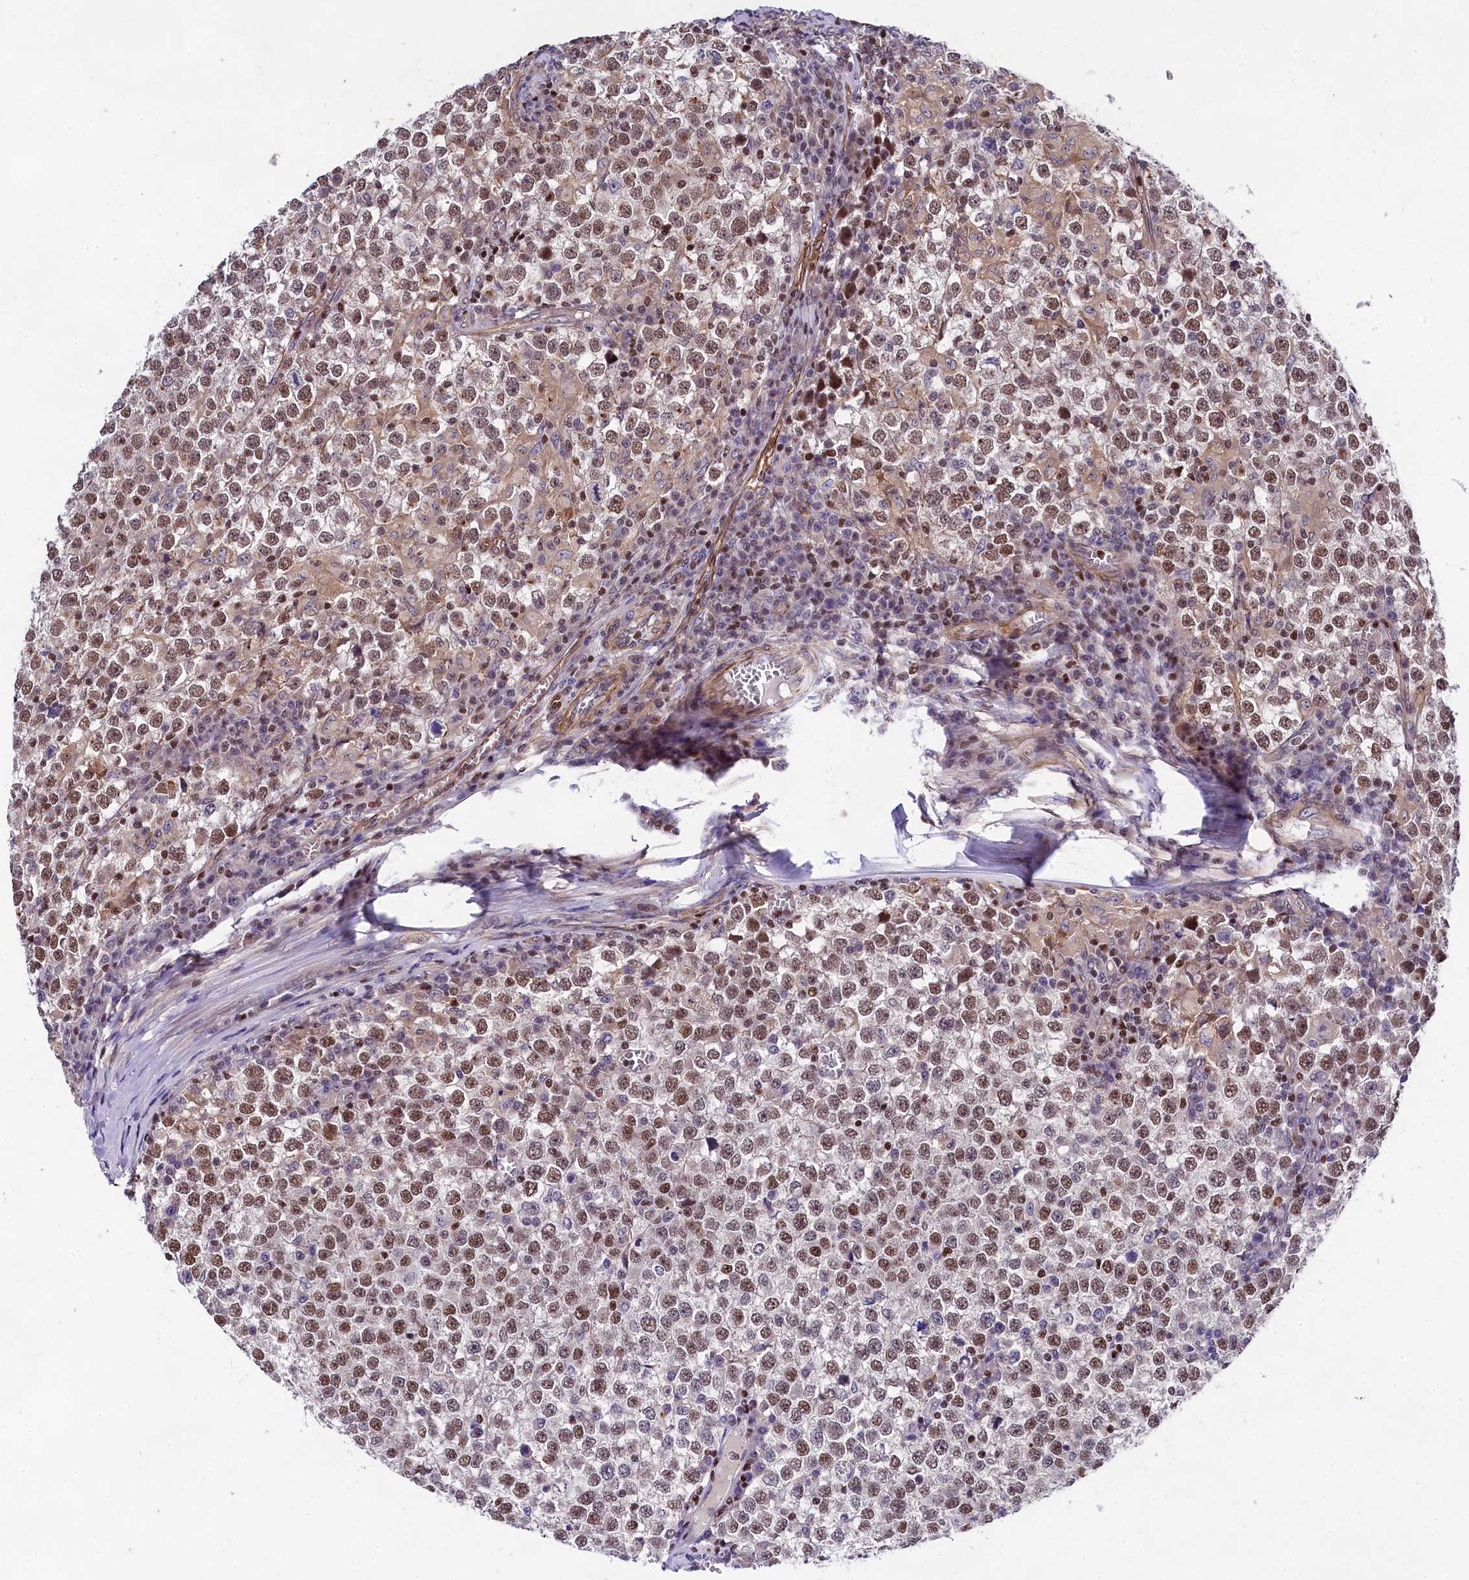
{"staining": {"intensity": "moderate", "quantity": "25%-75%", "location": "nuclear"}, "tissue": "testis cancer", "cell_type": "Tumor cells", "image_type": "cancer", "snomed": [{"axis": "morphology", "description": "Seminoma, NOS"}, {"axis": "topography", "description": "Testis"}], "caption": "IHC image of neoplastic tissue: testis seminoma stained using immunohistochemistry (IHC) reveals medium levels of moderate protein expression localized specifically in the nuclear of tumor cells, appearing as a nuclear brown color.", "gene": "SP4", "patient": {"sex": "male", "age": 65}}